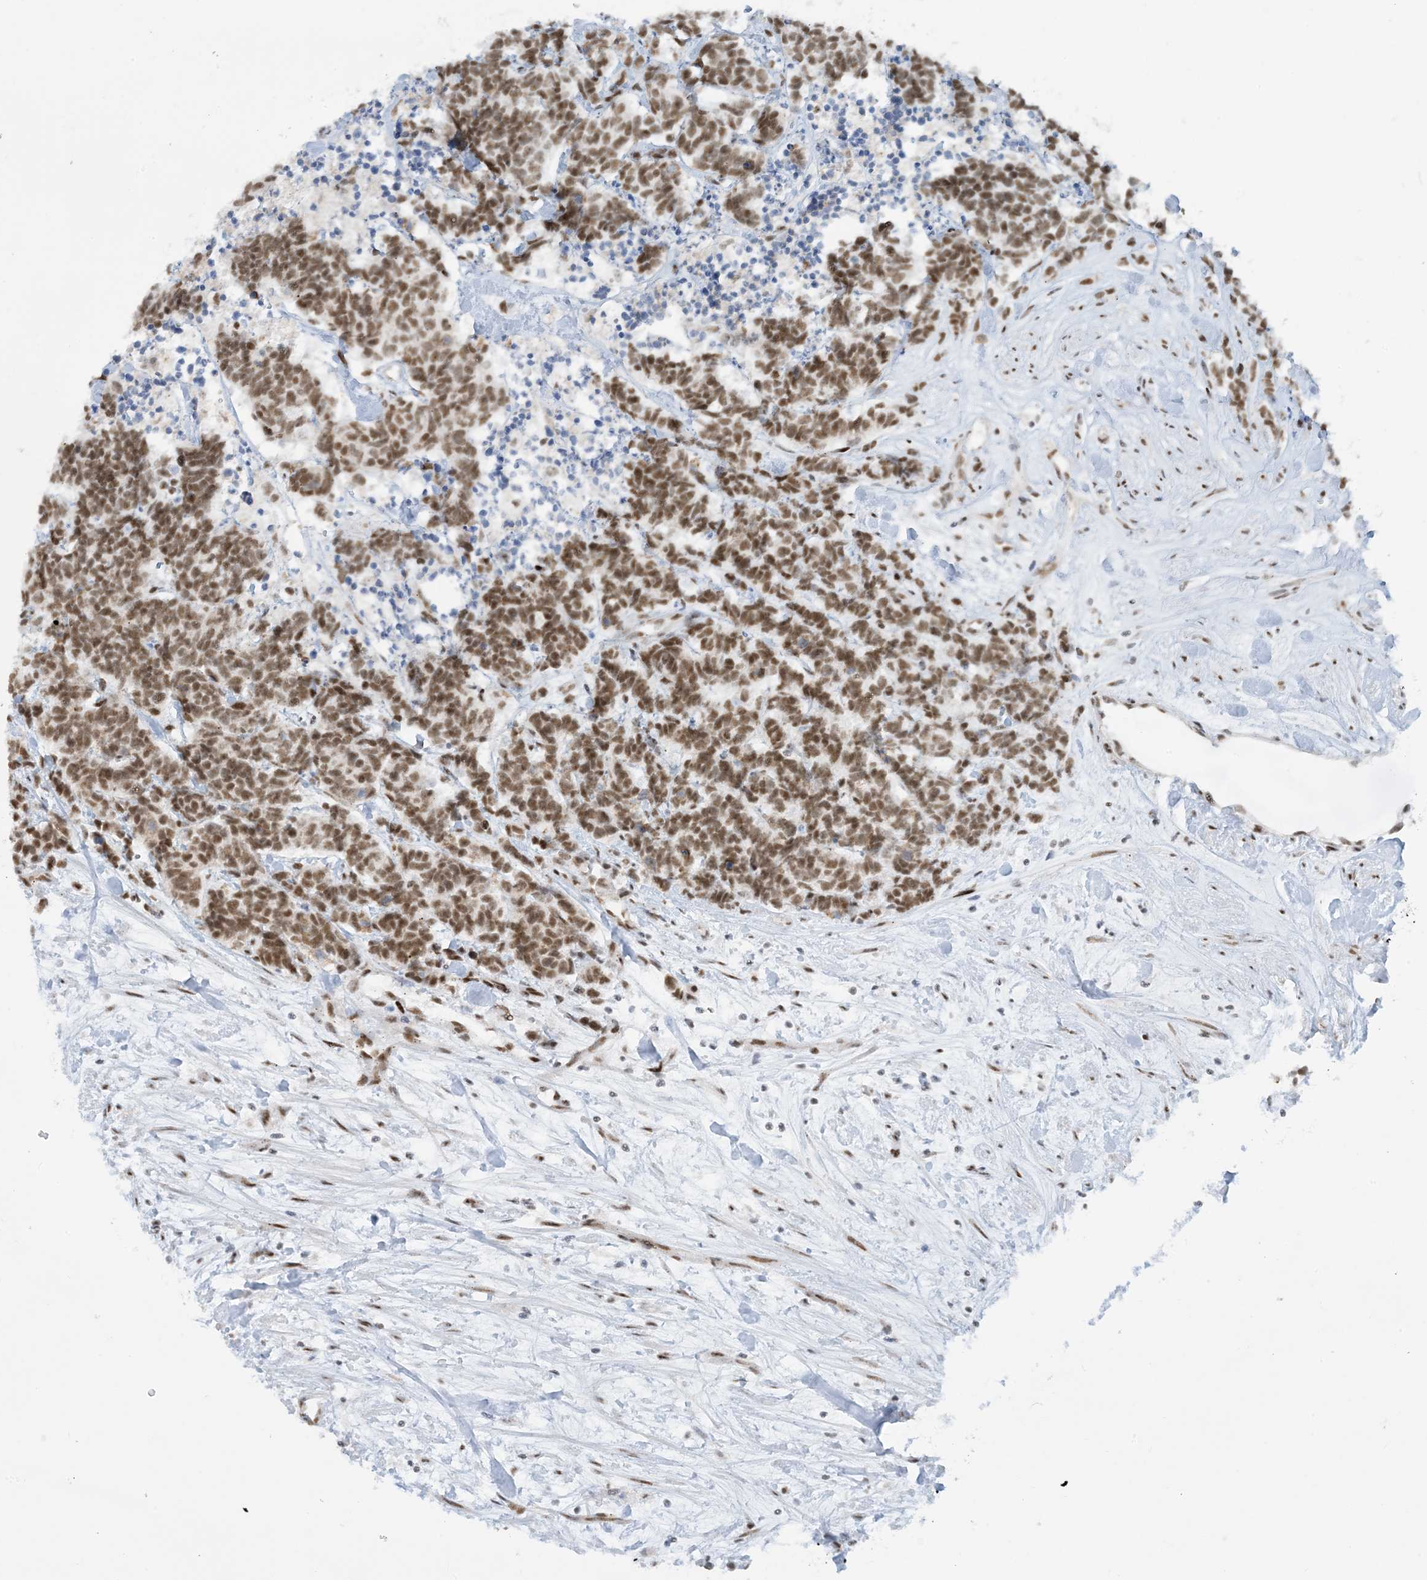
{"staining": {"intensity": "moderate", "quantity": ">75%", "location": "nuclear"}, "tissue": "carcinoid", "cell_type": "Tumor cells", "image_type": "cancer", "snomed": [{"axis": "morphology", "description": "Carcinoma, NOS"}, {"axis": "morphology", "description": "Carcinoid, malignant, NOS"}, {"axis": "topography", "description": "Urinary bladder"}], "caption": "This image exhibits immunohistochemistry (IHC) staining of carcinoma, with medium moderate nuclear expression in approximately >75% of tumor cells.", "gene": "ECT2L", "patient": {"sex": "male", "age": 57}}